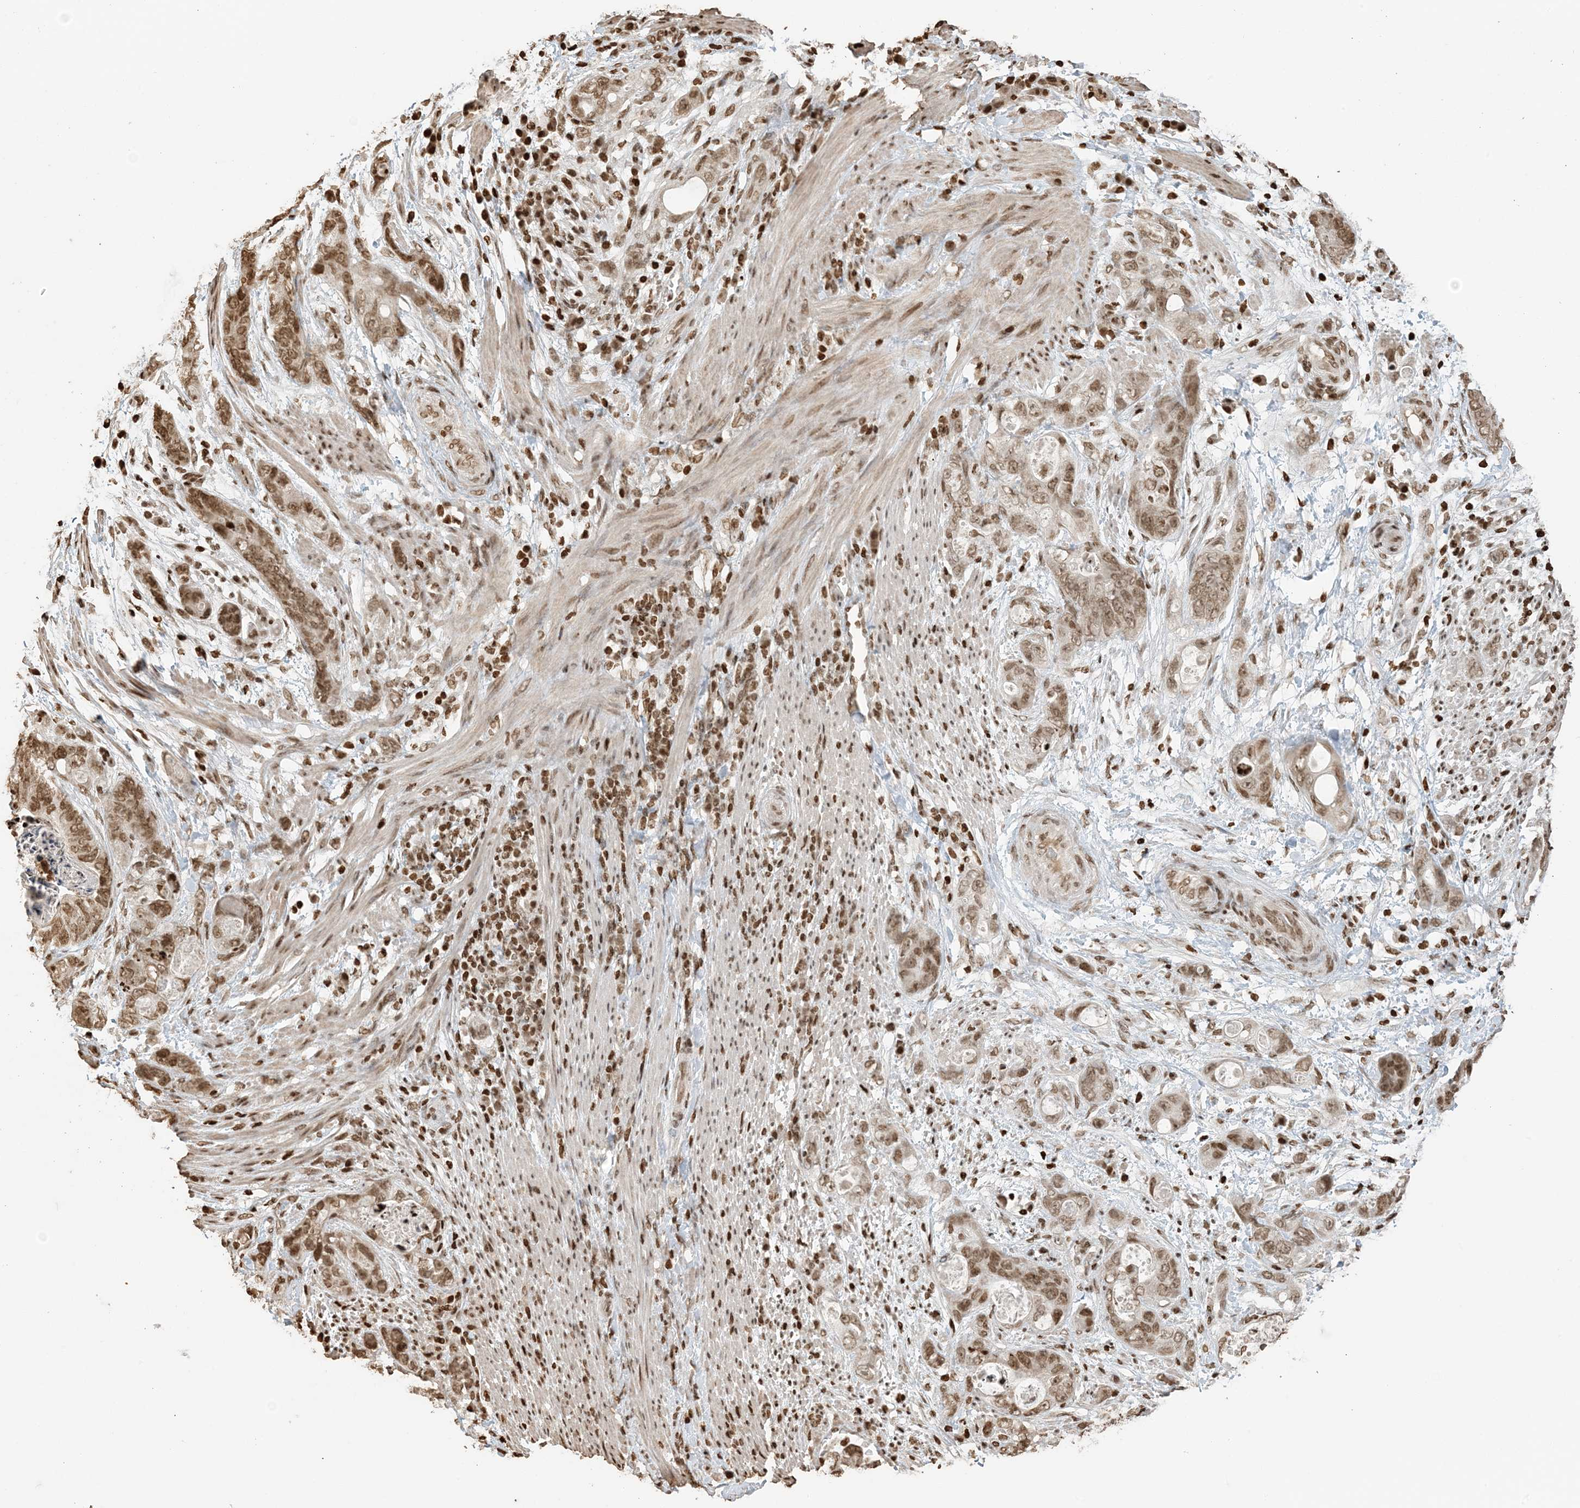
{"staining": {"intensity": "moderate", "quantity": ">75%", "location": "nuclear"}, "tissue": "stomach cancer", "cell_type": "Tumor cells", "image_type": "cancer", "snomed": [{"axis": "morphology", "description": "Adenocarcinoma, NOS"}, {"axis": "topography", "description": "Stomach"}], "caption": "Moderate nuclear expression for a protein is appreciated in approximately >75% of tumor cells of adenocarcinoma (stomach) using IHC.", "gene": "H3-3B", "patient": {"sex": "female", "age": 89}}